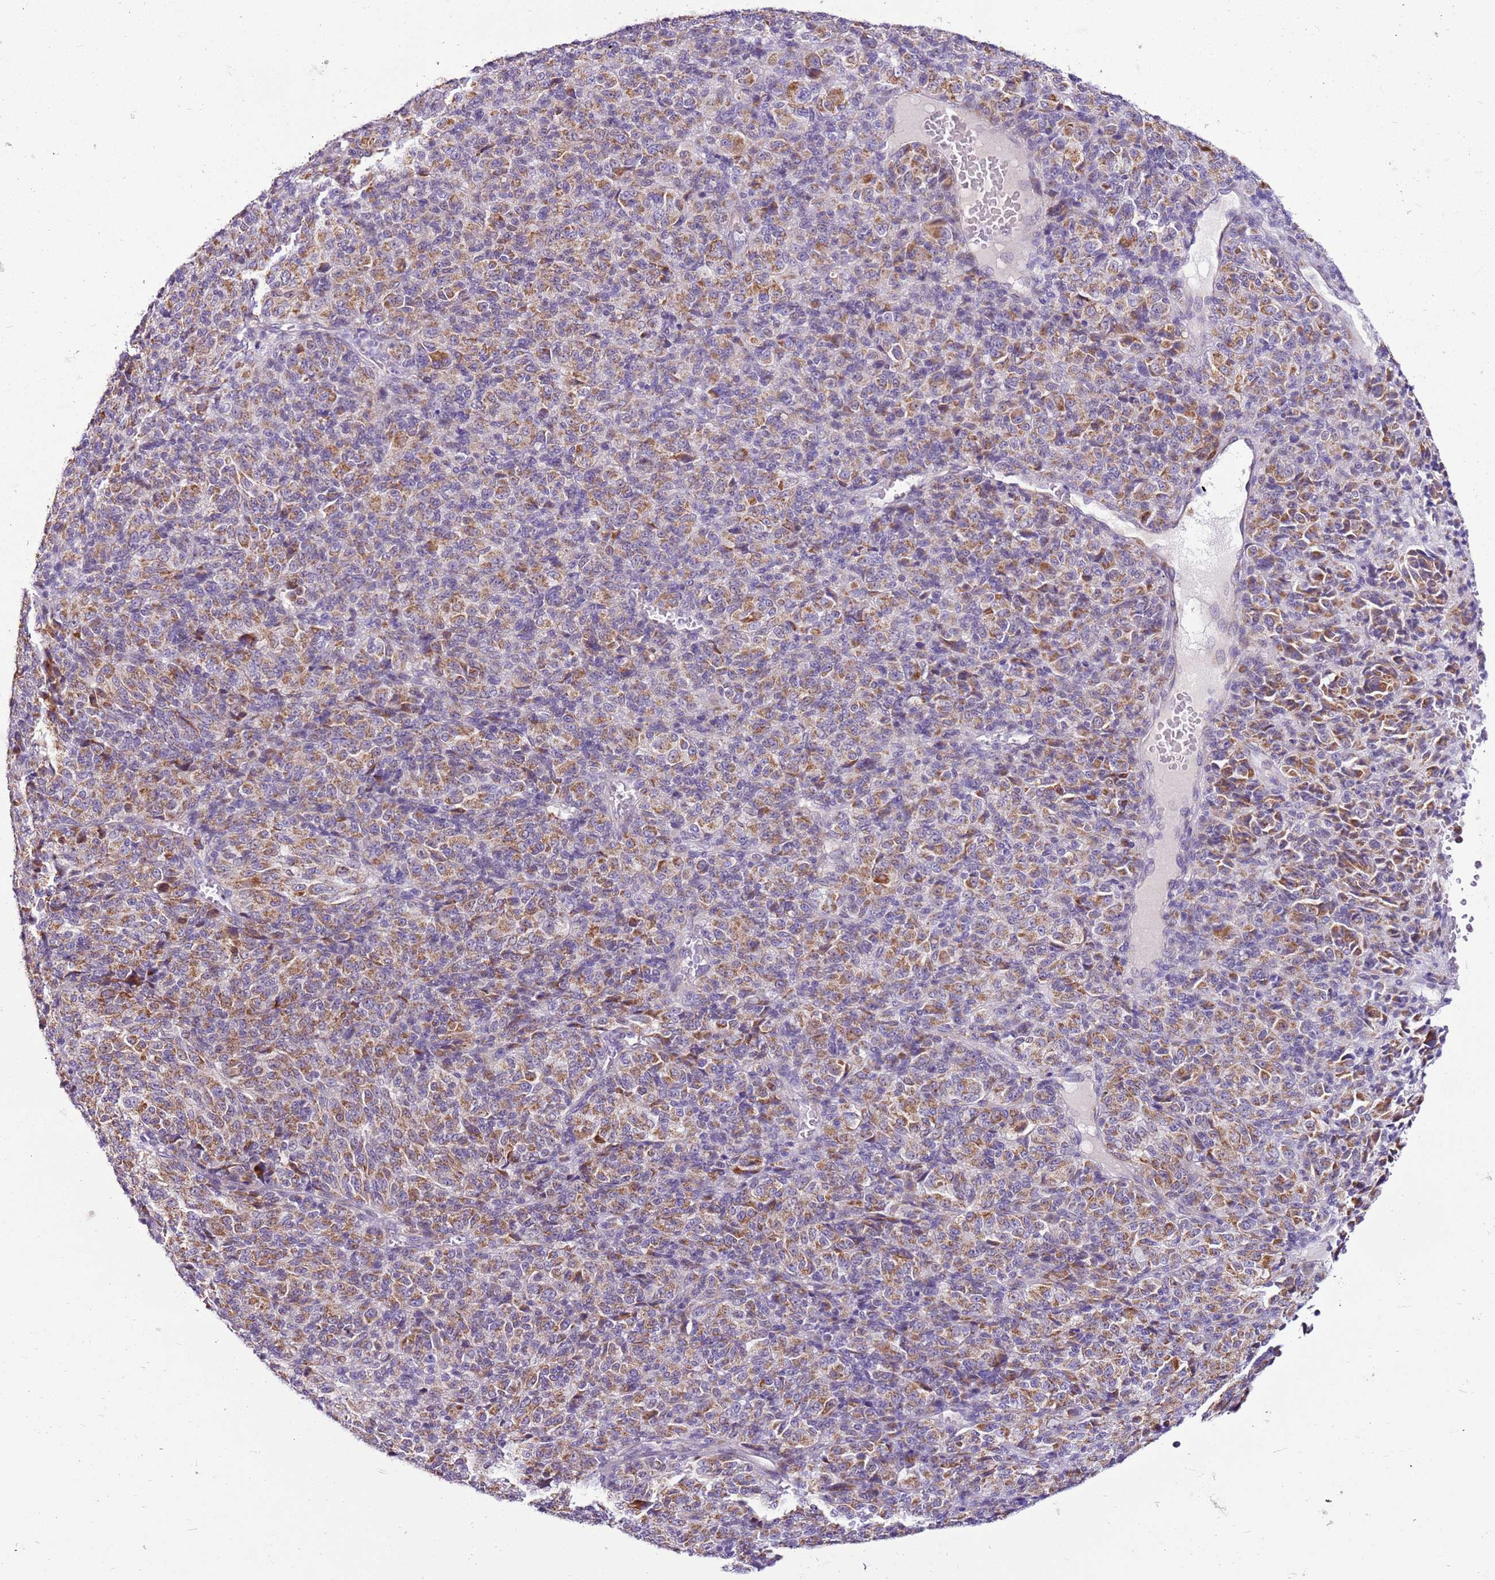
{"staining": {"intensity": "moderate", "quantity": ">75%", "location": "cytoplasmic/membranous"}, "tissue": "melanoma", "cell_type": "Tumor cells", "image_type": "cancer", "snomed": [{"axis": "morphology", "description": "Malignant melanoma, Metastatic site"}, {"axis": "topography", "description": "Brain"}], "caption": "Immunohistochemistry (IHC) image of neoplastic tissue: human melanoma stained using immunohistochemistry (IHC) displays medium levels of moderate protein expression localized specifically in the cytoplasmic/membranous of tumor cells, appearing as a cytoplasmic/membranous brown color.", "gene": "MRPL36", "patient": {"sex": "female", "age": 56}}